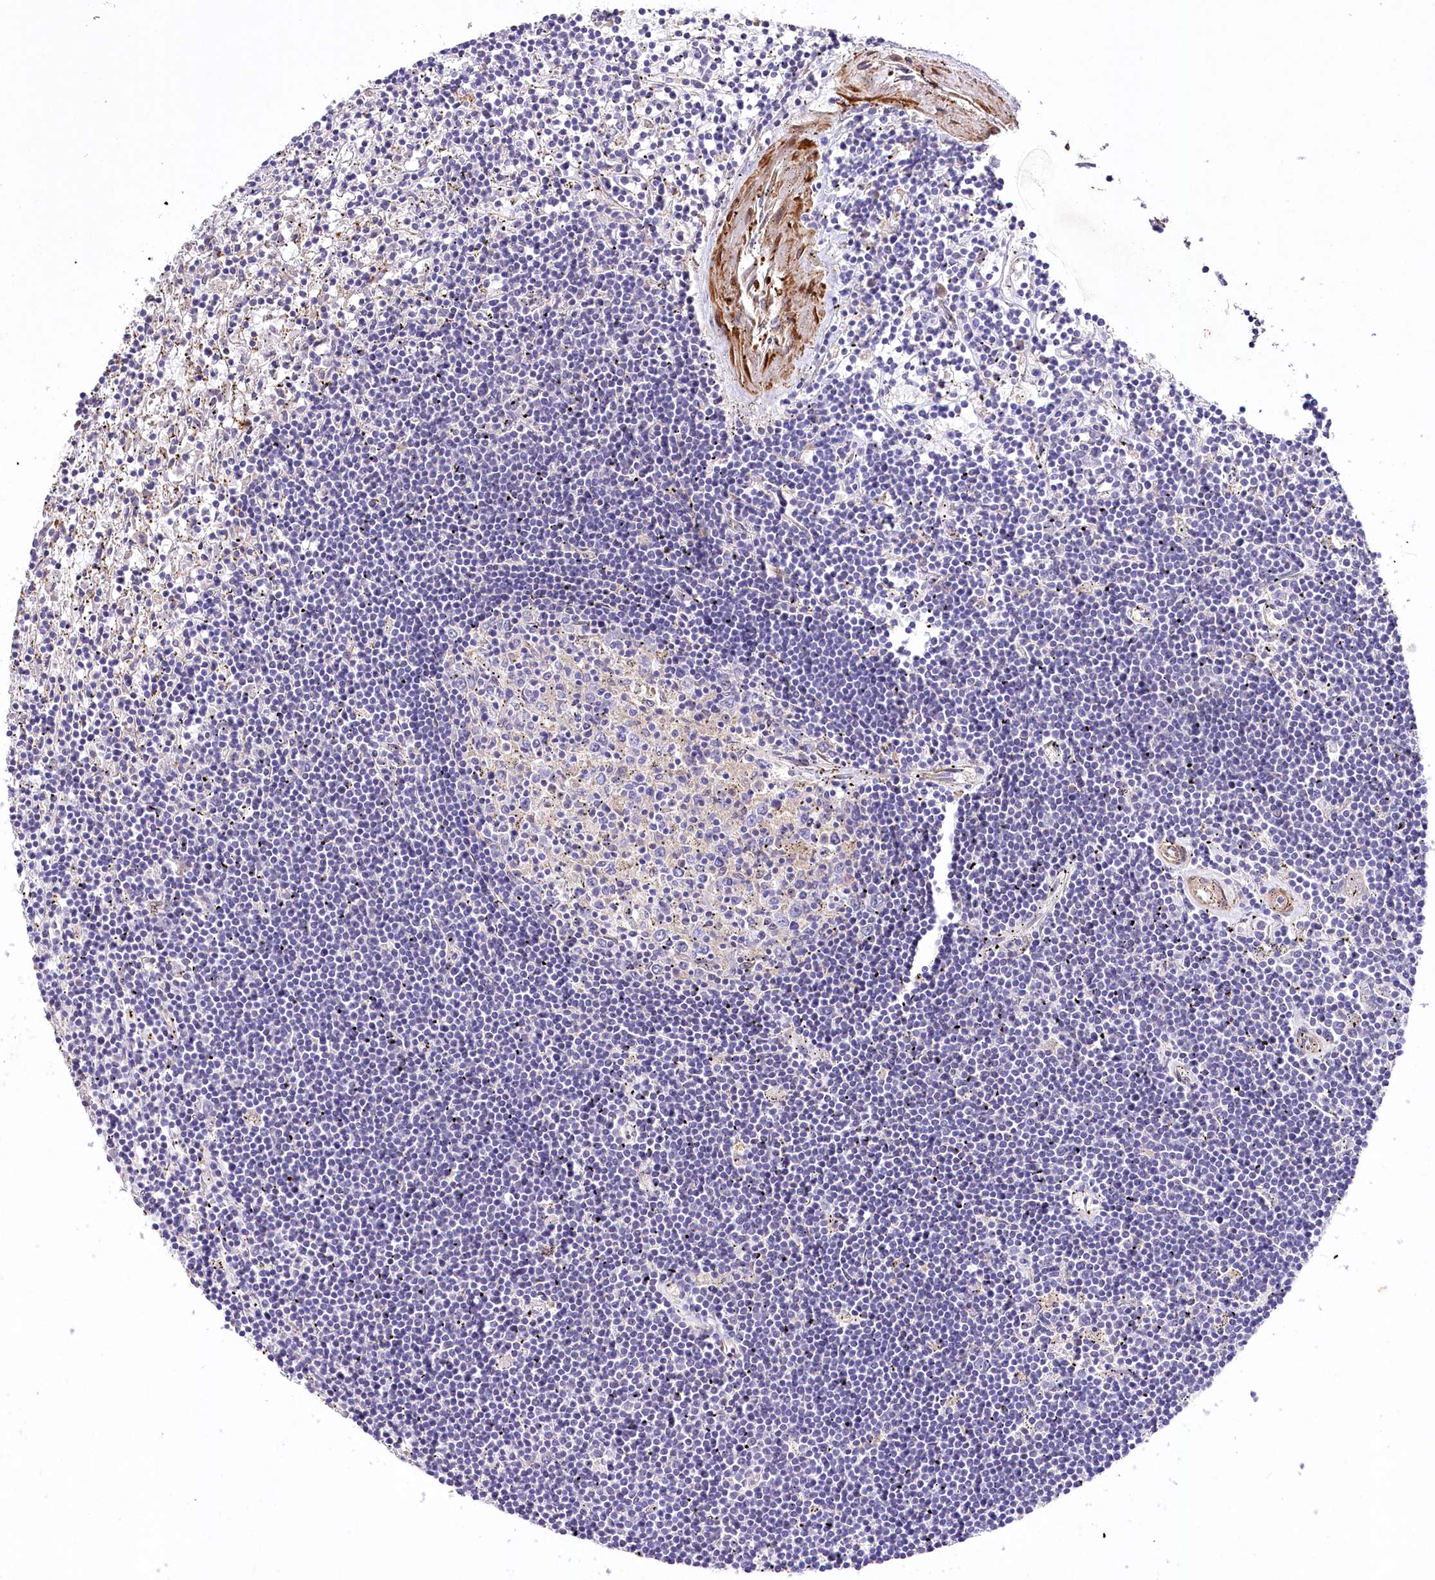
{"staining": {"intensity": "negative", "quantity": "none", "location": "none"}, "tissue": "lymphoma", "cell_type": "Tumor cells", "image_type": "cancer", "snomed": [{"axis": "morphology", "description": "Malignant lymphoma, non-Hodgkin's type, Low grade"}, {"axis": "topography", "description": "Spleen"}], "caption": "Immunohistochemical staining of human lymphoma displays no significant staining in tumor cells.", "gene": "RDH16", "patient": {"sex": "male", "age": 76}}